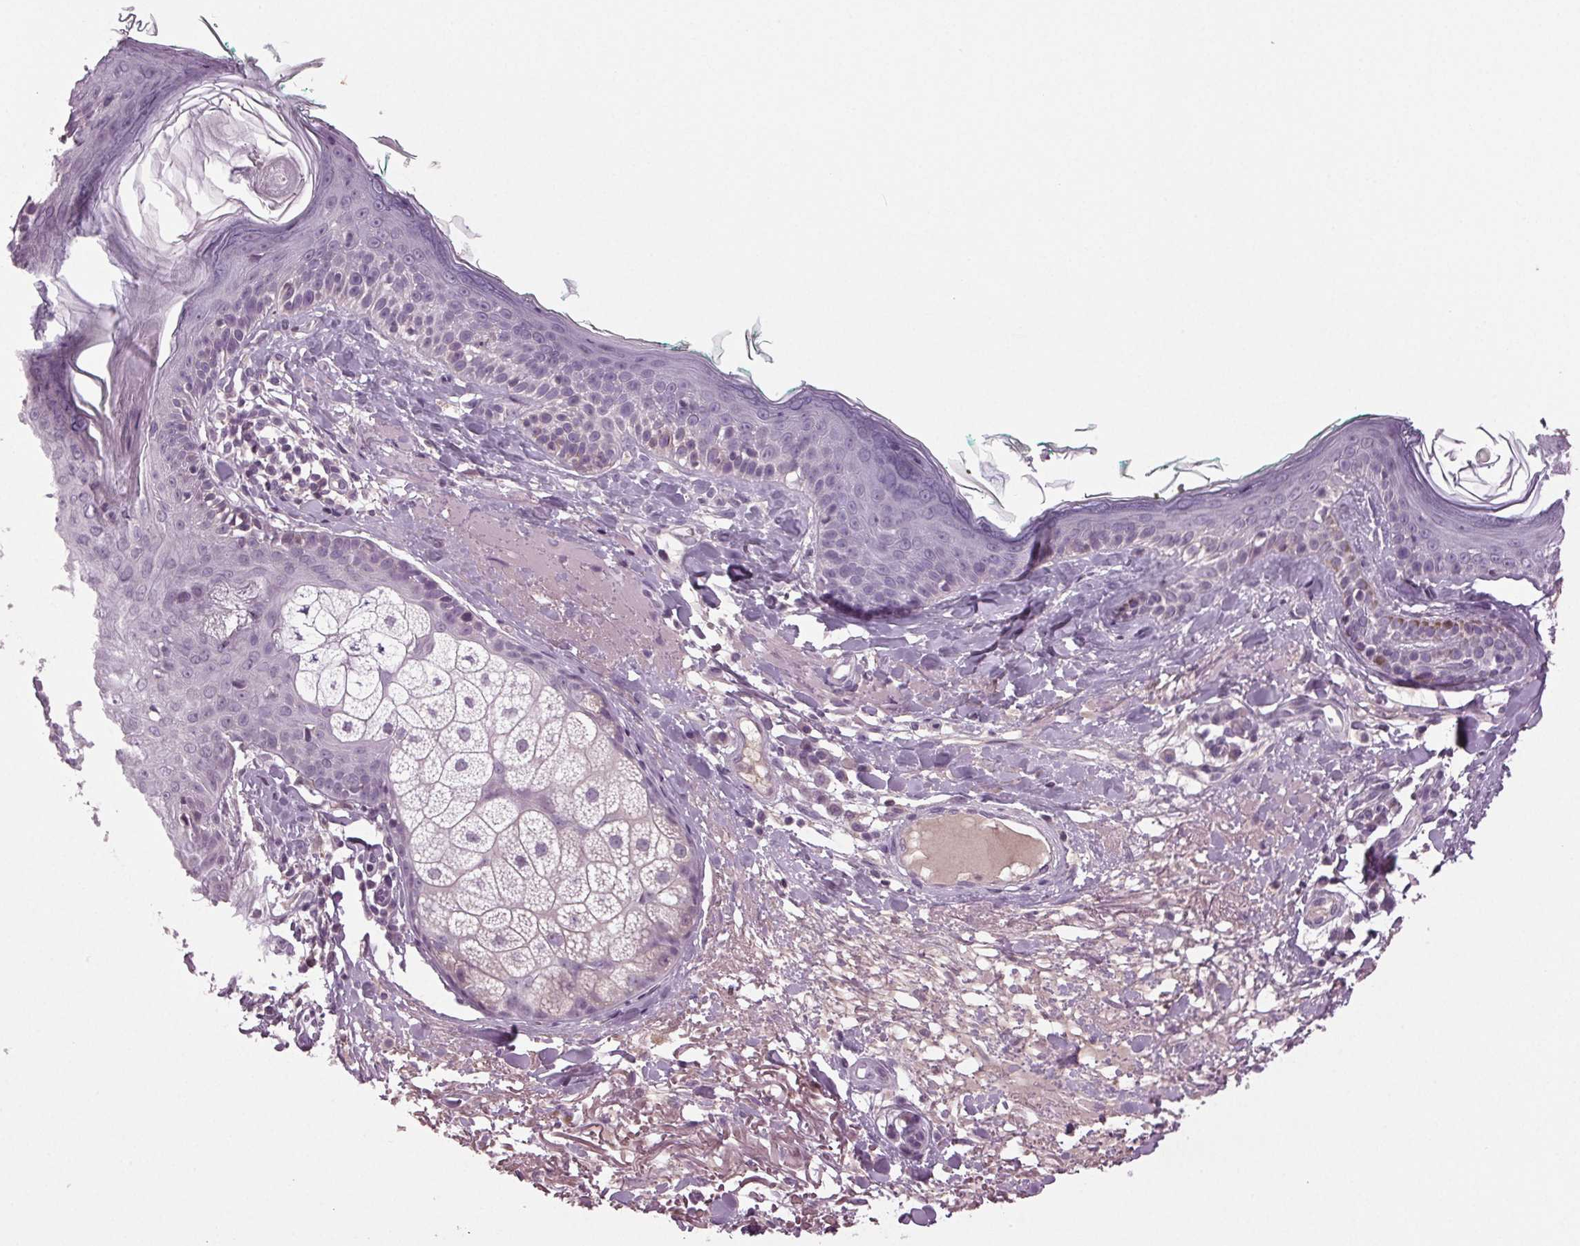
{"staining": {"intensity": "negative", "quantity": "none", "location": "none"}, "tissue": "skin", "cell_type": "Fibroblasts", "image_type": "normal", "snomed": [{"axis": "morphology", "description": "Normal tissue, NOS"}, {"axis": "topography", "description": "Skin"}], "caption": "The histopathology image demonstrates no staining of fibroblasts in unremarkable skin. The staining is performed using DAB (3,3'-diaminobenzidine) brown chromogen with nuclei counter-stained in using hematoxylin.", "gene": "DNAH12", "patient": {"sex": "male", "age": 73}}